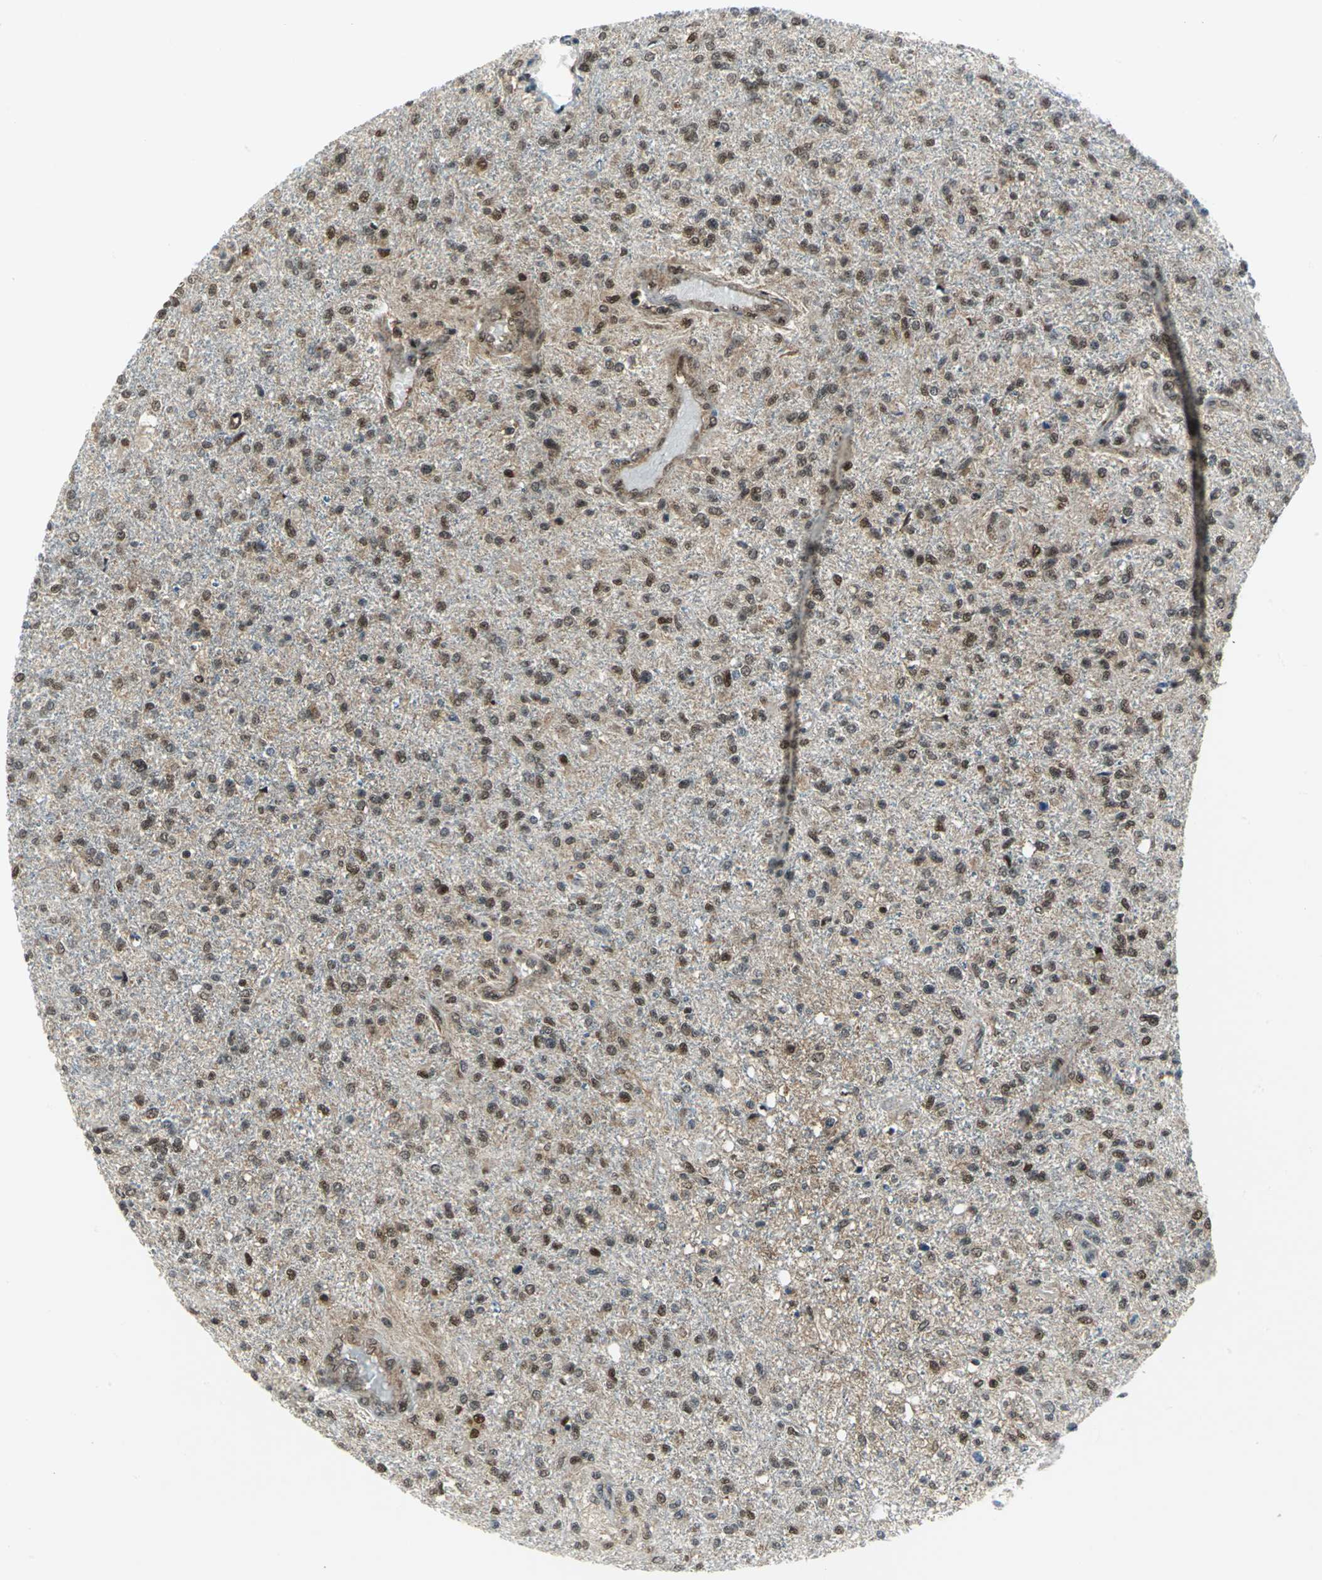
{"staining": {"intensity": "weak", "quantity": "25%-75%", "location": "nuclear"}, "tissue": "glioma", "cell_type": "Tumor cells", "image_type": "cancer", "snomed": [{"axis": "morphology", "description": "Glioma, malignant, High grade"}, {"axis": "topography", "description": "Cerebral cortex"}], "caption": "A low amount of weak nuclear staining is identified in about 25%-75% of tumor cells in malignant glioma (high-grade) tissue. (IHC, brightfield microscopy, high magnification).", "gene": "PSMA4", "patient": {"sex": "male", "age": 76}}